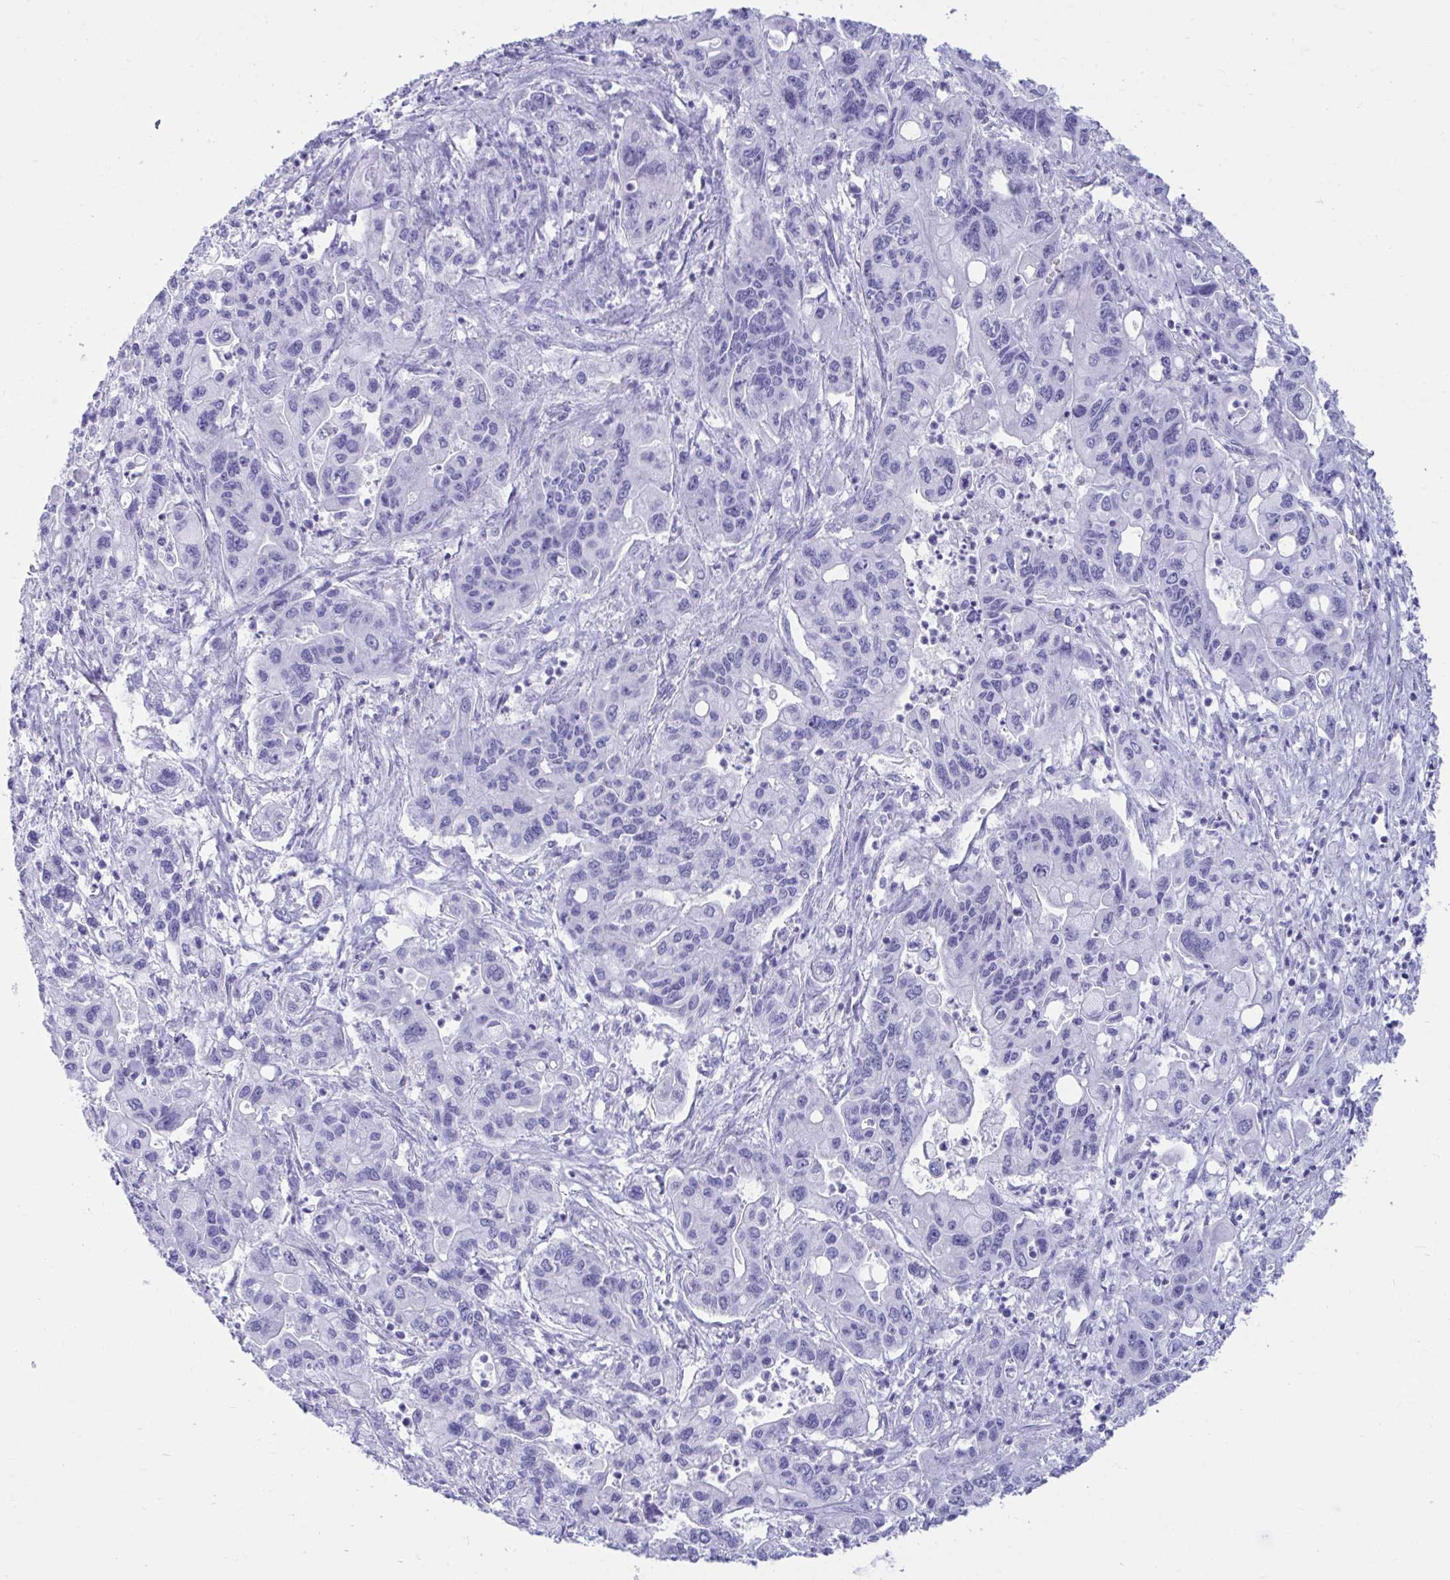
{"staining": {"intensity": "negative", "quantity": "none", "location": "none"}, "tissue": "pancreatic cancer", "cell_type": "Tumor cells", "image_type": "cancer", "snomed": [{"axis": "morphology", "description": "Adenocarcinoma, NOS"}, {"axis": "topography", "description": "Pancreas"}], "caption": "Tumor cells are negative for protein expression in human pancreatic cancer. (DAB immunohistochemistry with hematoxylin counter stain).", "gene": "SHISA8", "patient": {"sex": "male", "age": 62}}